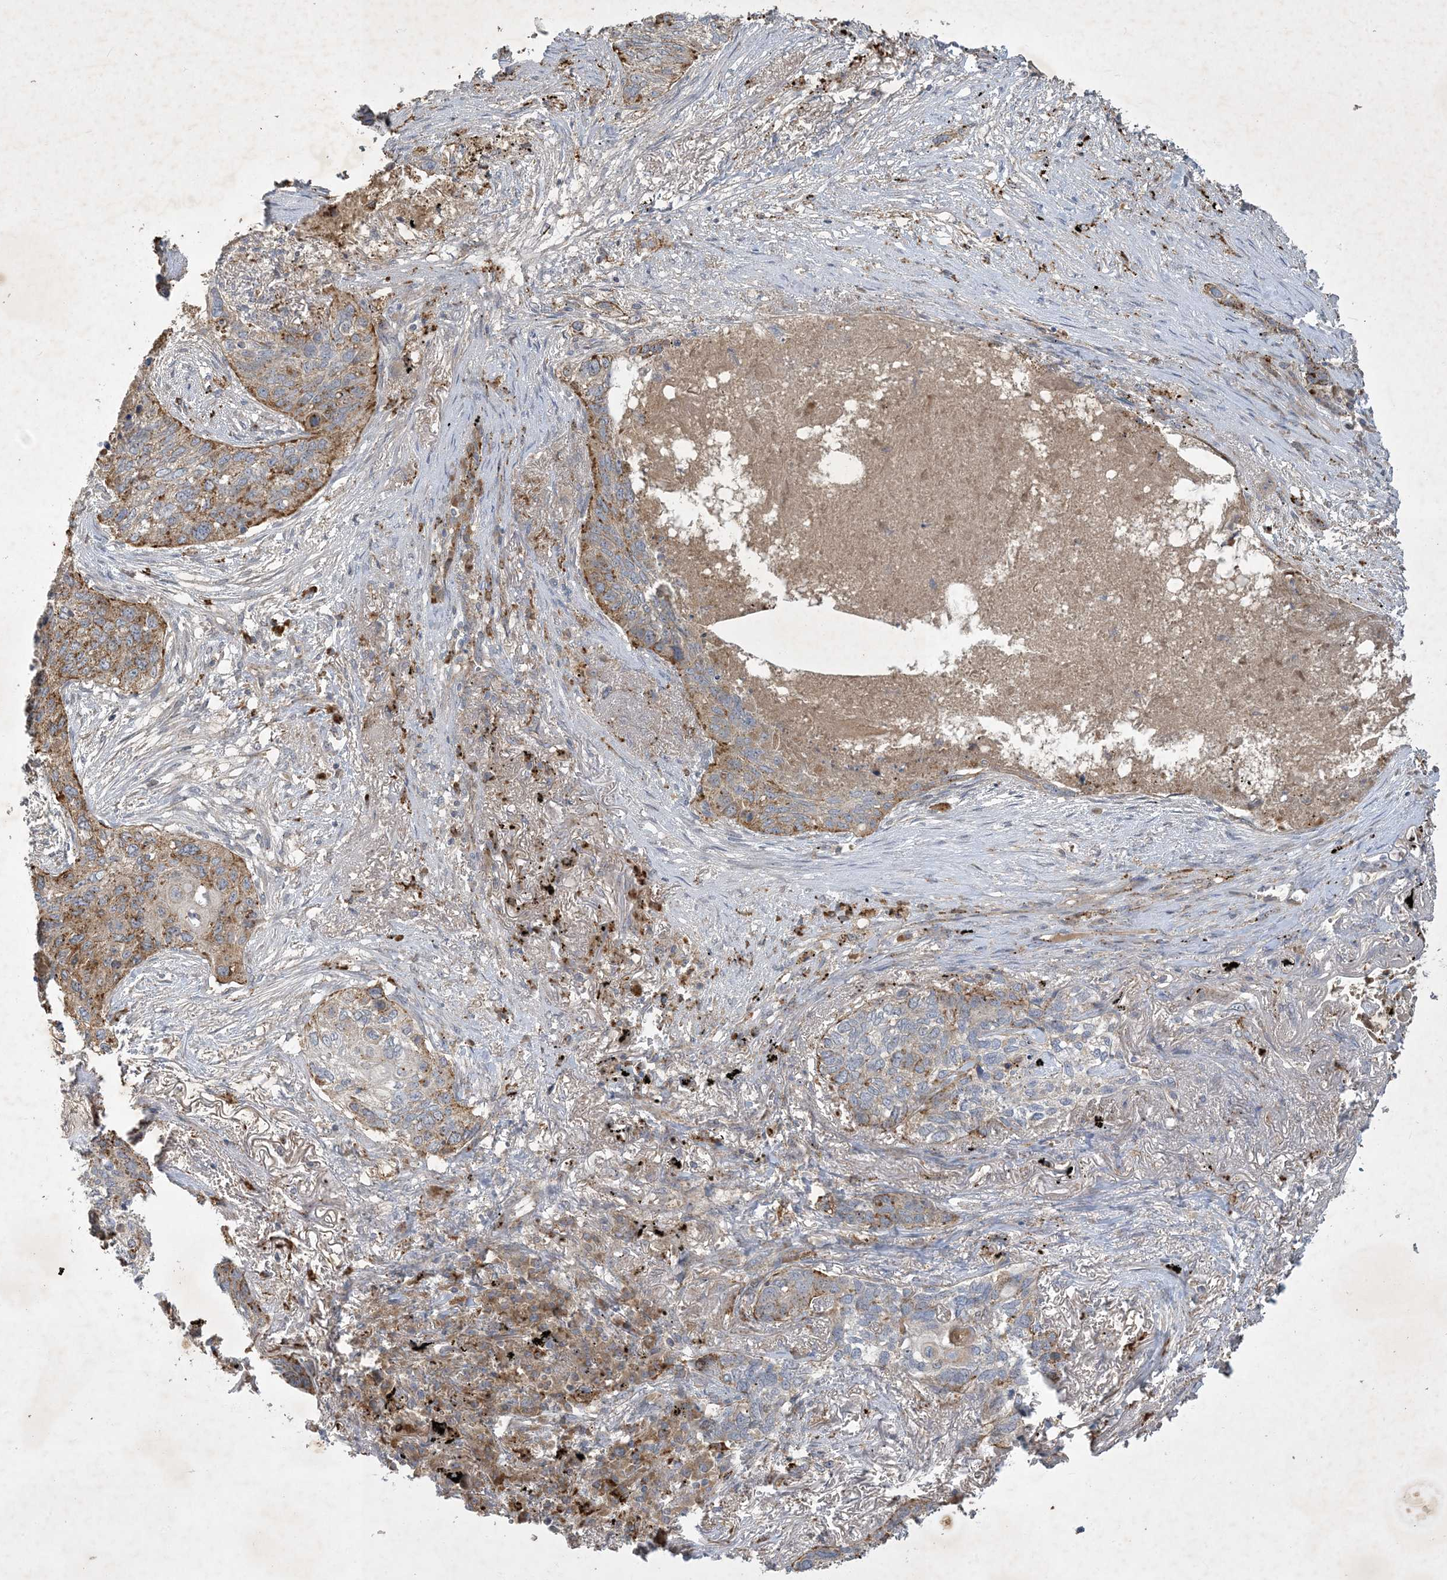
{"staining": {"intensity": "moderate", "quantity": "25%-75%", "location": "cytoplasmic/membranous"}, "tissue": "lung cancer", "cell_type": "Tumor cells", "image_type": "cancer", "snomed": [{"axis": "morphology", "description": "Squamous cell carcinoma, NOS"}, {"axis": "topography", "description": "Lung"}], "caption": "Immunohistochemical staining of human lung cancer reveals medium levels of moderate cytoplasmic/membranous protein staining in approximately 25%-75% of tumor cells.", "gene": "MRPS18A", "patient": {"sex": "female", "age": 63}}